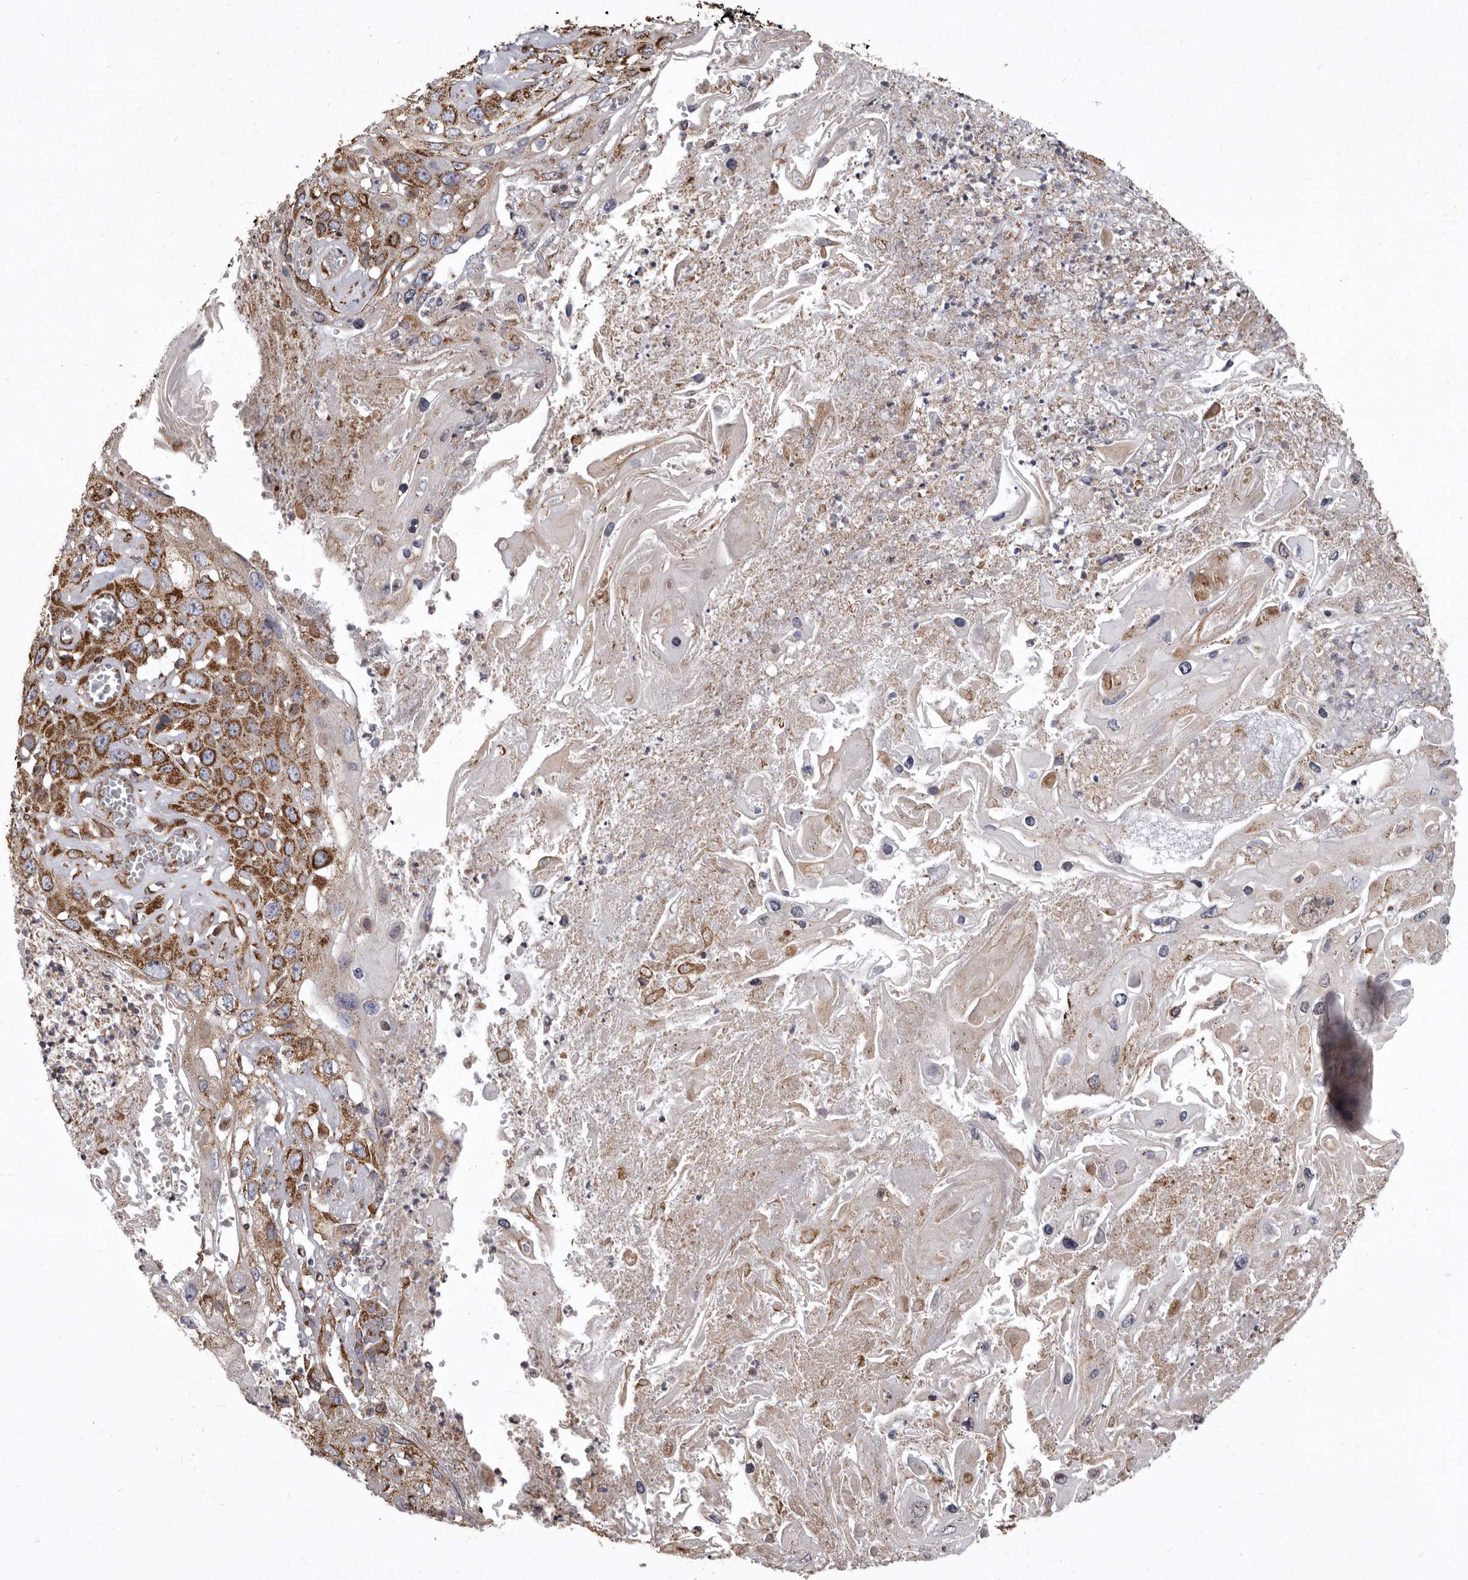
{"staining": {"intensity": "strong", "quantity": ">75%", "location": "cytoplasmic/membranous"}, "tissue": "skin cancer", "cell_type": "Tumor cells", "image_type": "cancer", "snomed": [{"axis": "morphology", "description": "Squamous cell carcinoma, NOS"}, {"axis": "topography", "description": "Skin"}], "caption": "Immunohistochemistry of skin cancer (squamous cell carcinoma) shows high levels of strong cytoplasmic/membranous positivity in approximately >75% of tumor cells.", "gene": "CDK5RAP3", "patient": {"sex": "male", "age": 55}}